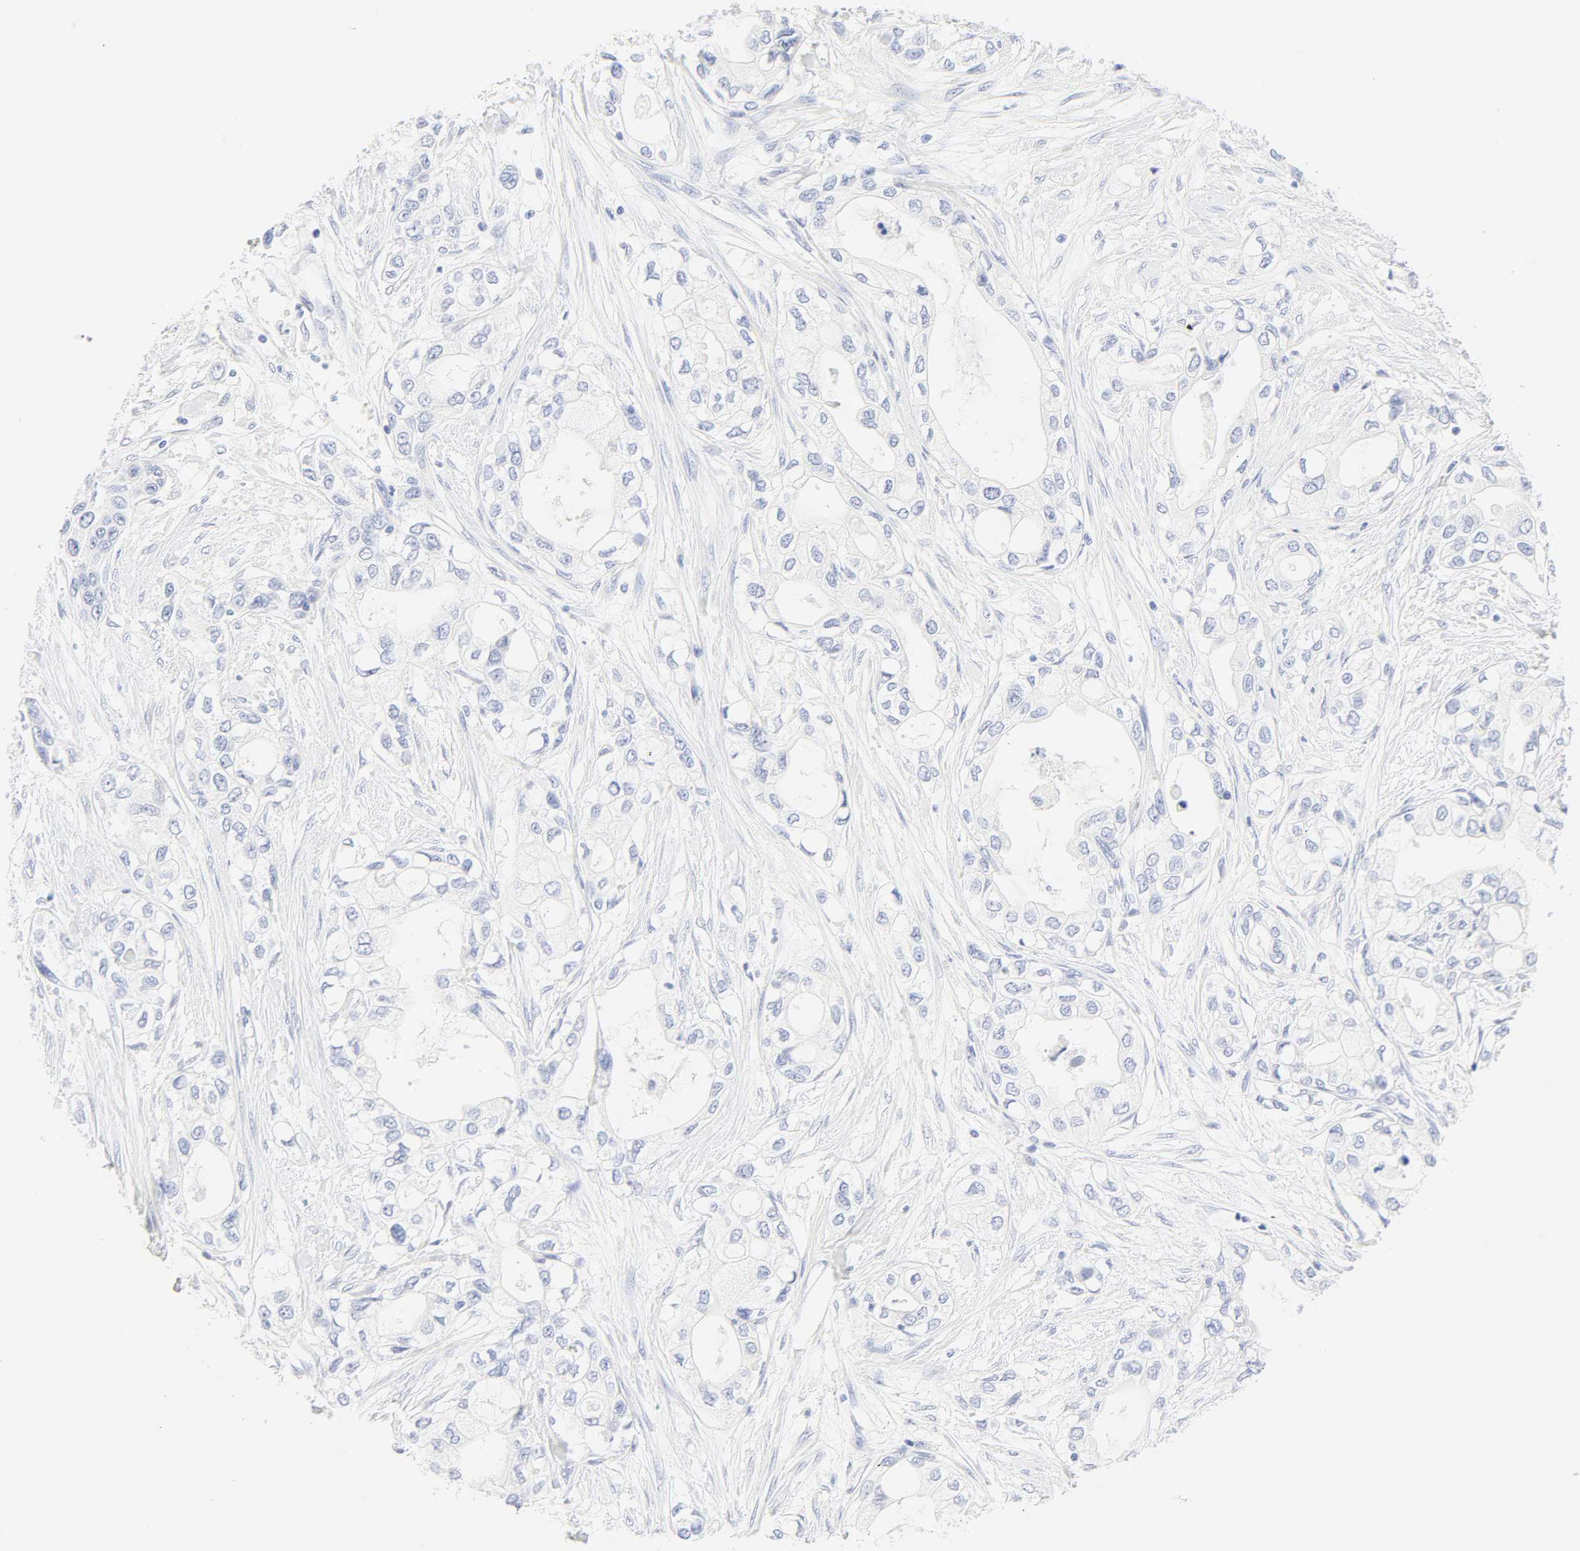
{"staining": {"intensity": "negative", "quantity": "none", "location": "none"}, "tissue": "pancreatic cancer", "cell_type": "Tumor cells", "image_type": "cancer", "snomed": [{"axis": "morphology", "description": "Adenocarcinoma, NOS"}, {"axis": "topography", "description": "Pancreas"}], "caption": "The immunohistochemistry micrograph has no significant staining in tumor cells of pancreatic cancer tissue.", "gene": "SLCO1B3", "patient": {"sex": "female", "age": 70}}